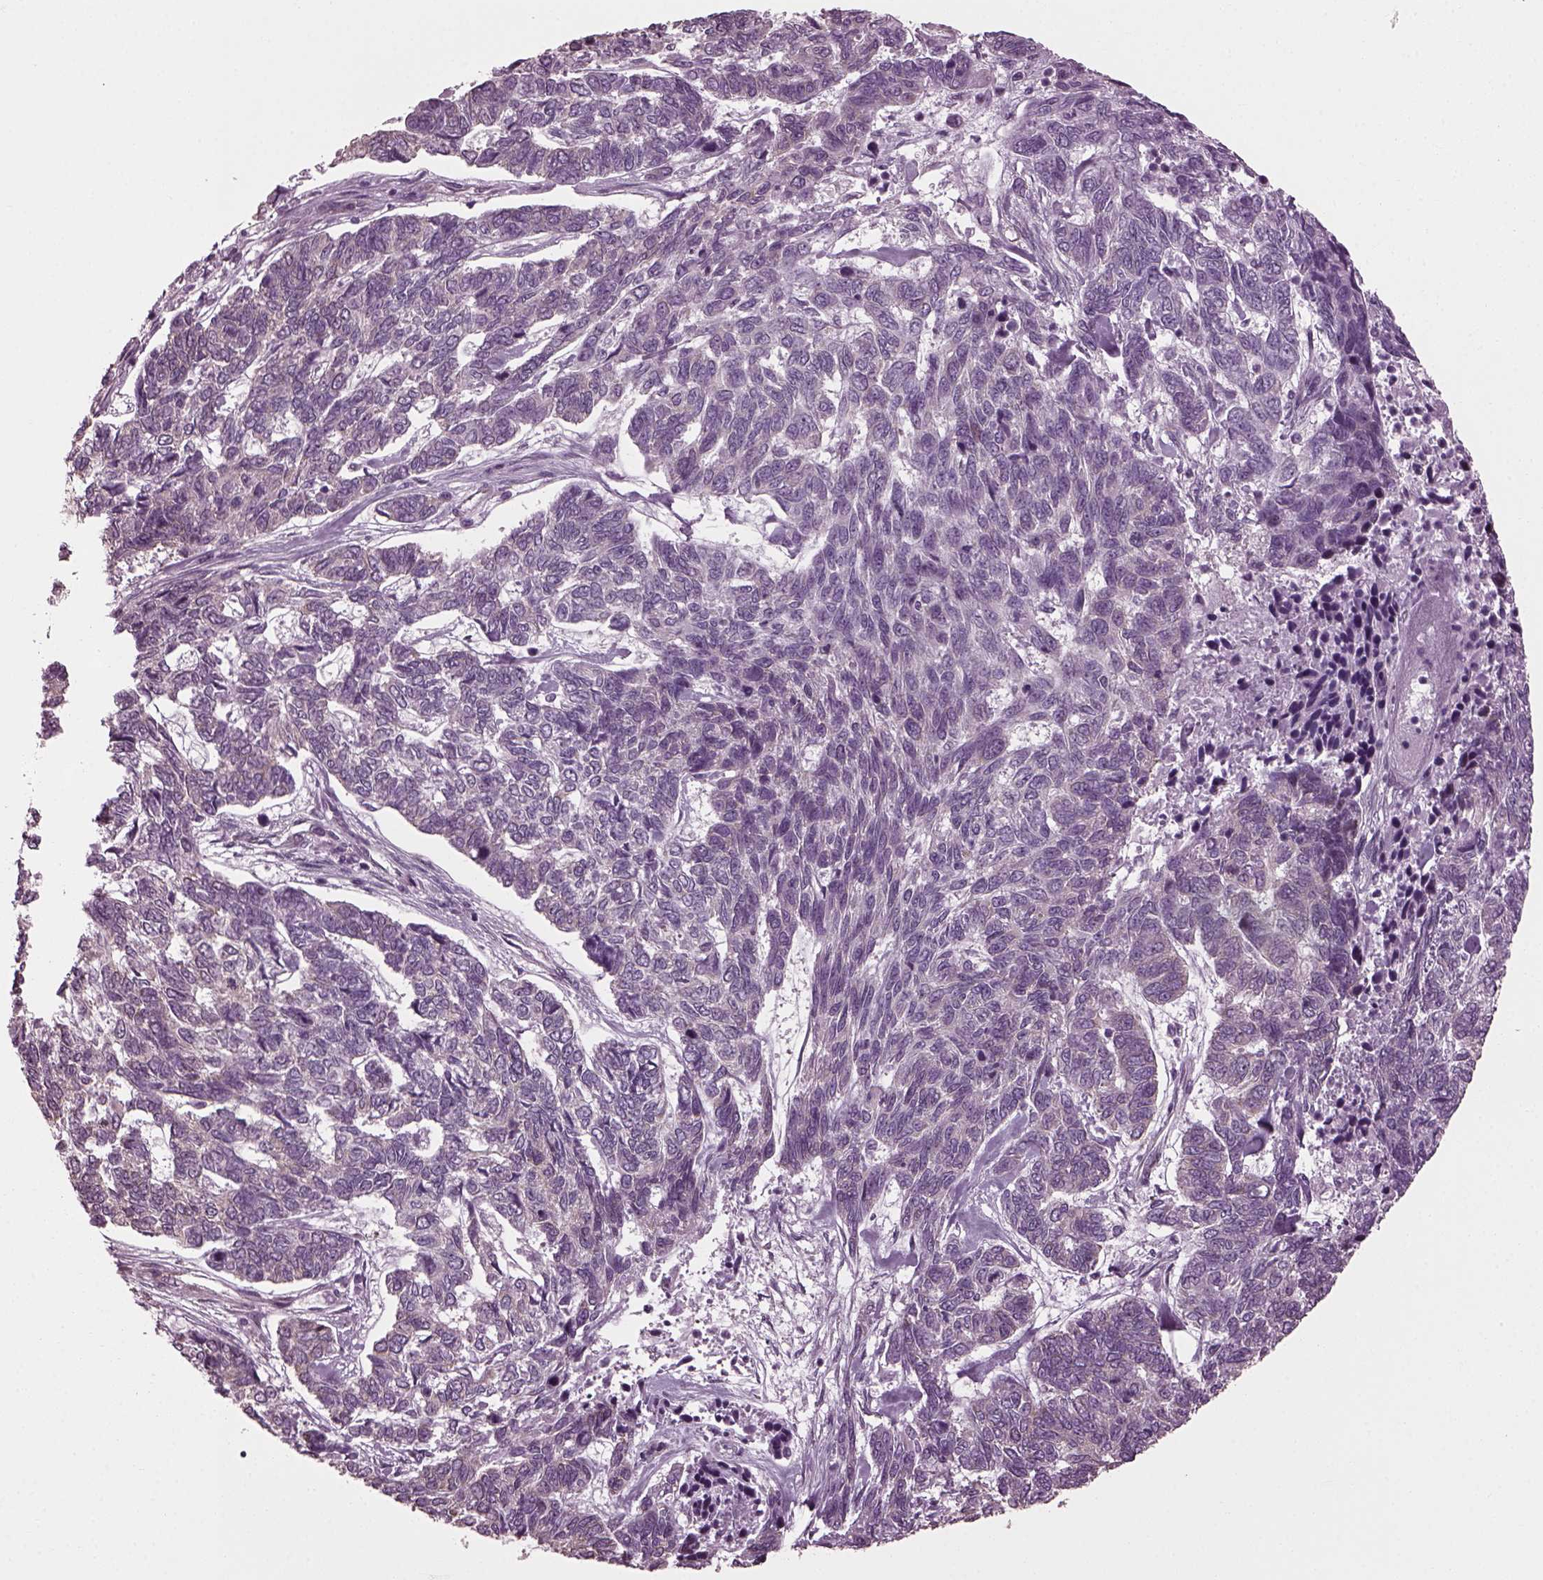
{"staining": {"intensity": "negative", "quantity": "none", "location": "none"}, "tissue": "skin cancer", "cell_type": "Tumor cells", "image_type": "cancer", "snomed": [{"axis": "morphology", "description": "Basal cell carcinoma"}, {"axis": "topography", "description": "Skin"}], "caption": "There is no significant staining in tumor cells of skin cancer.", "gene": "CABP5", "patient": {"sex": "female", "age": 65}}